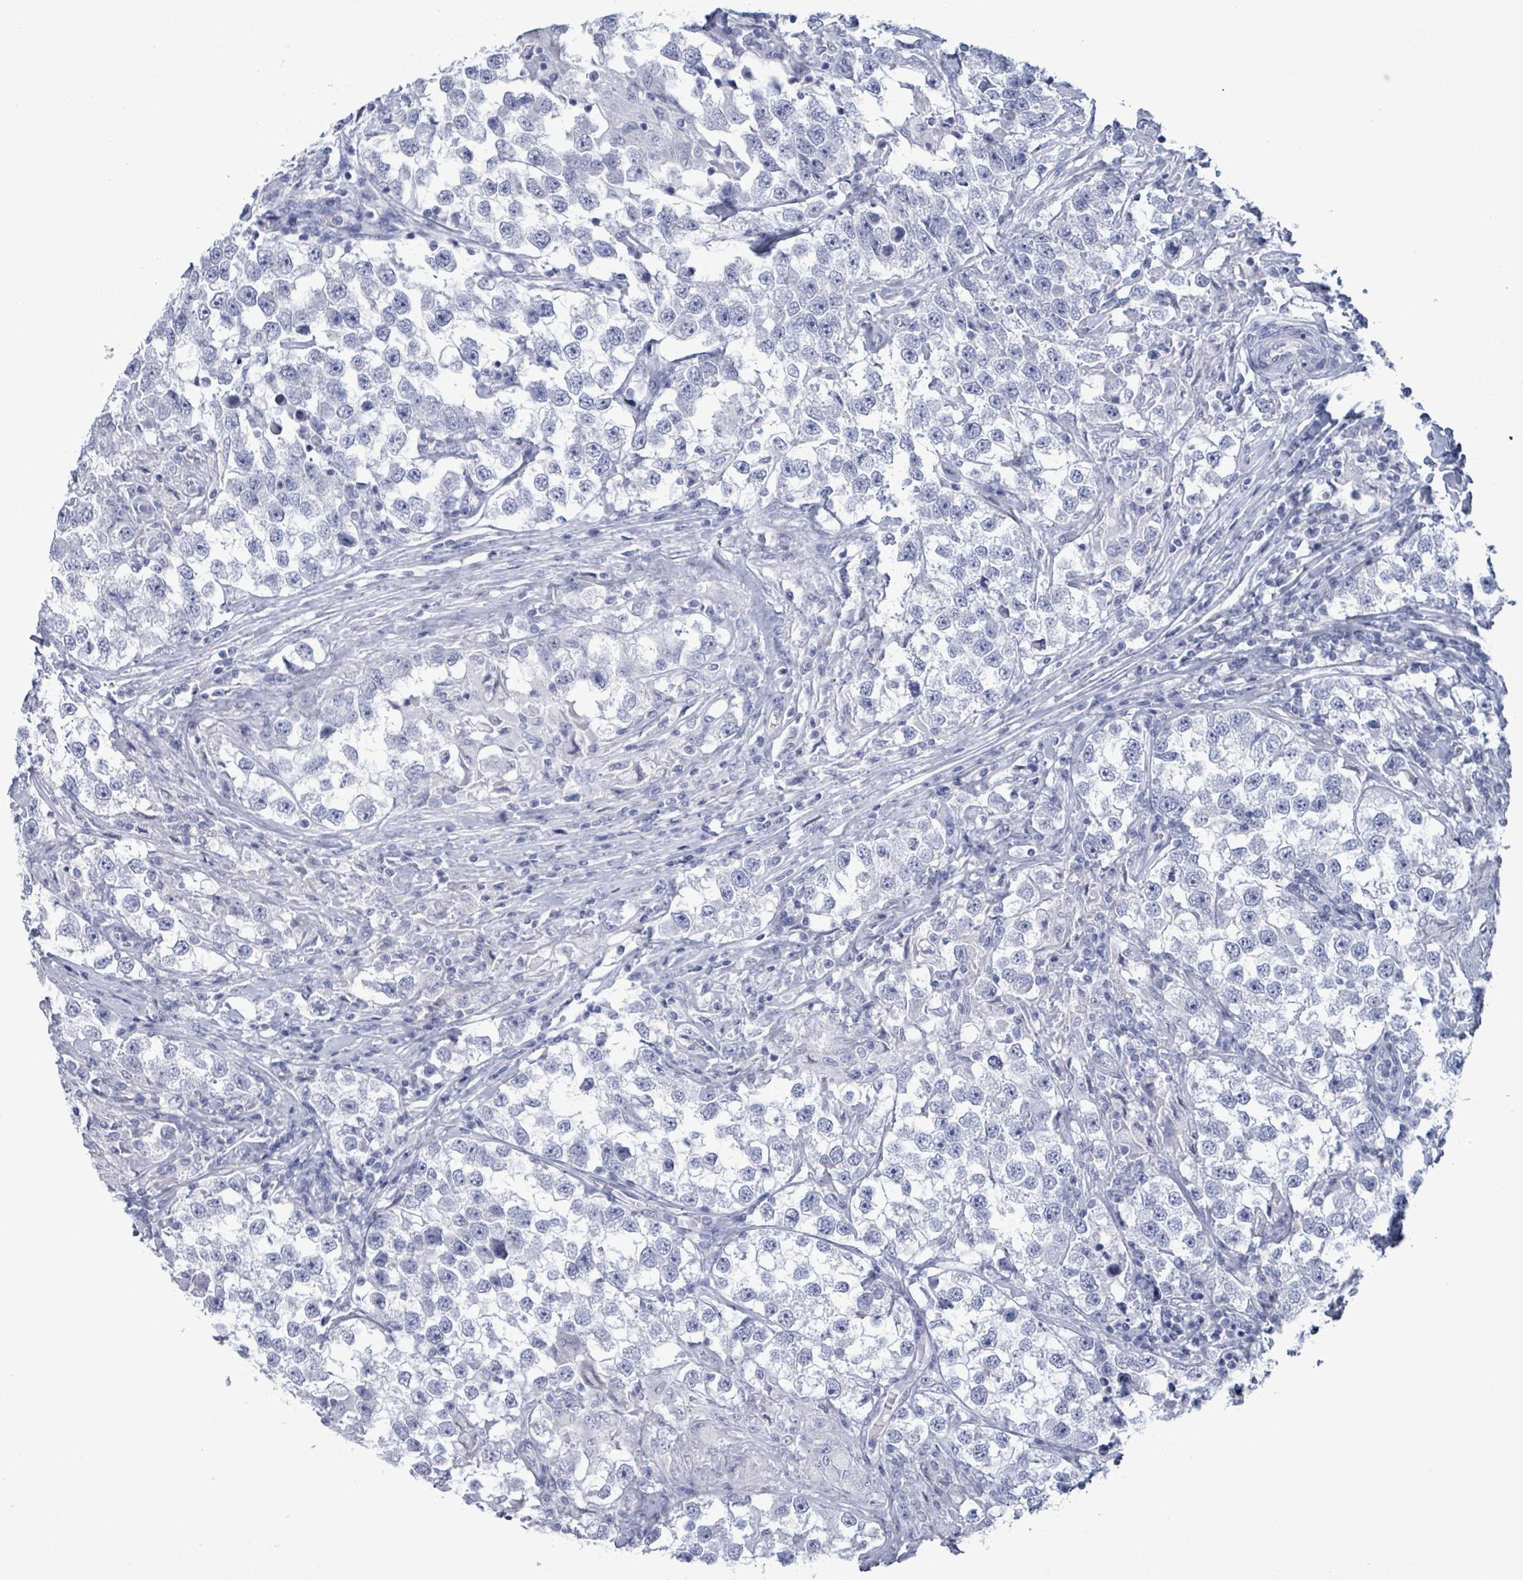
{"staining": {"intensity": "negative", "quantity": "none", "location": "none"}, "tissue": "testis cancer", "cell_type": "Tumor cells", "image_type": "cancer", "snomed": [{"axis": "morphology", "description": "Seminoma, NOS"}, {"axis": "topography", "description": "Testis"}], "caption": "Tumor cells show no significant protein staining in seminoma (testis). (Immunohistochemistry, brightfield microscopy, high magnification).", "gene": "NKX2-1", "patient": {"sex": "male", "age": 46}}